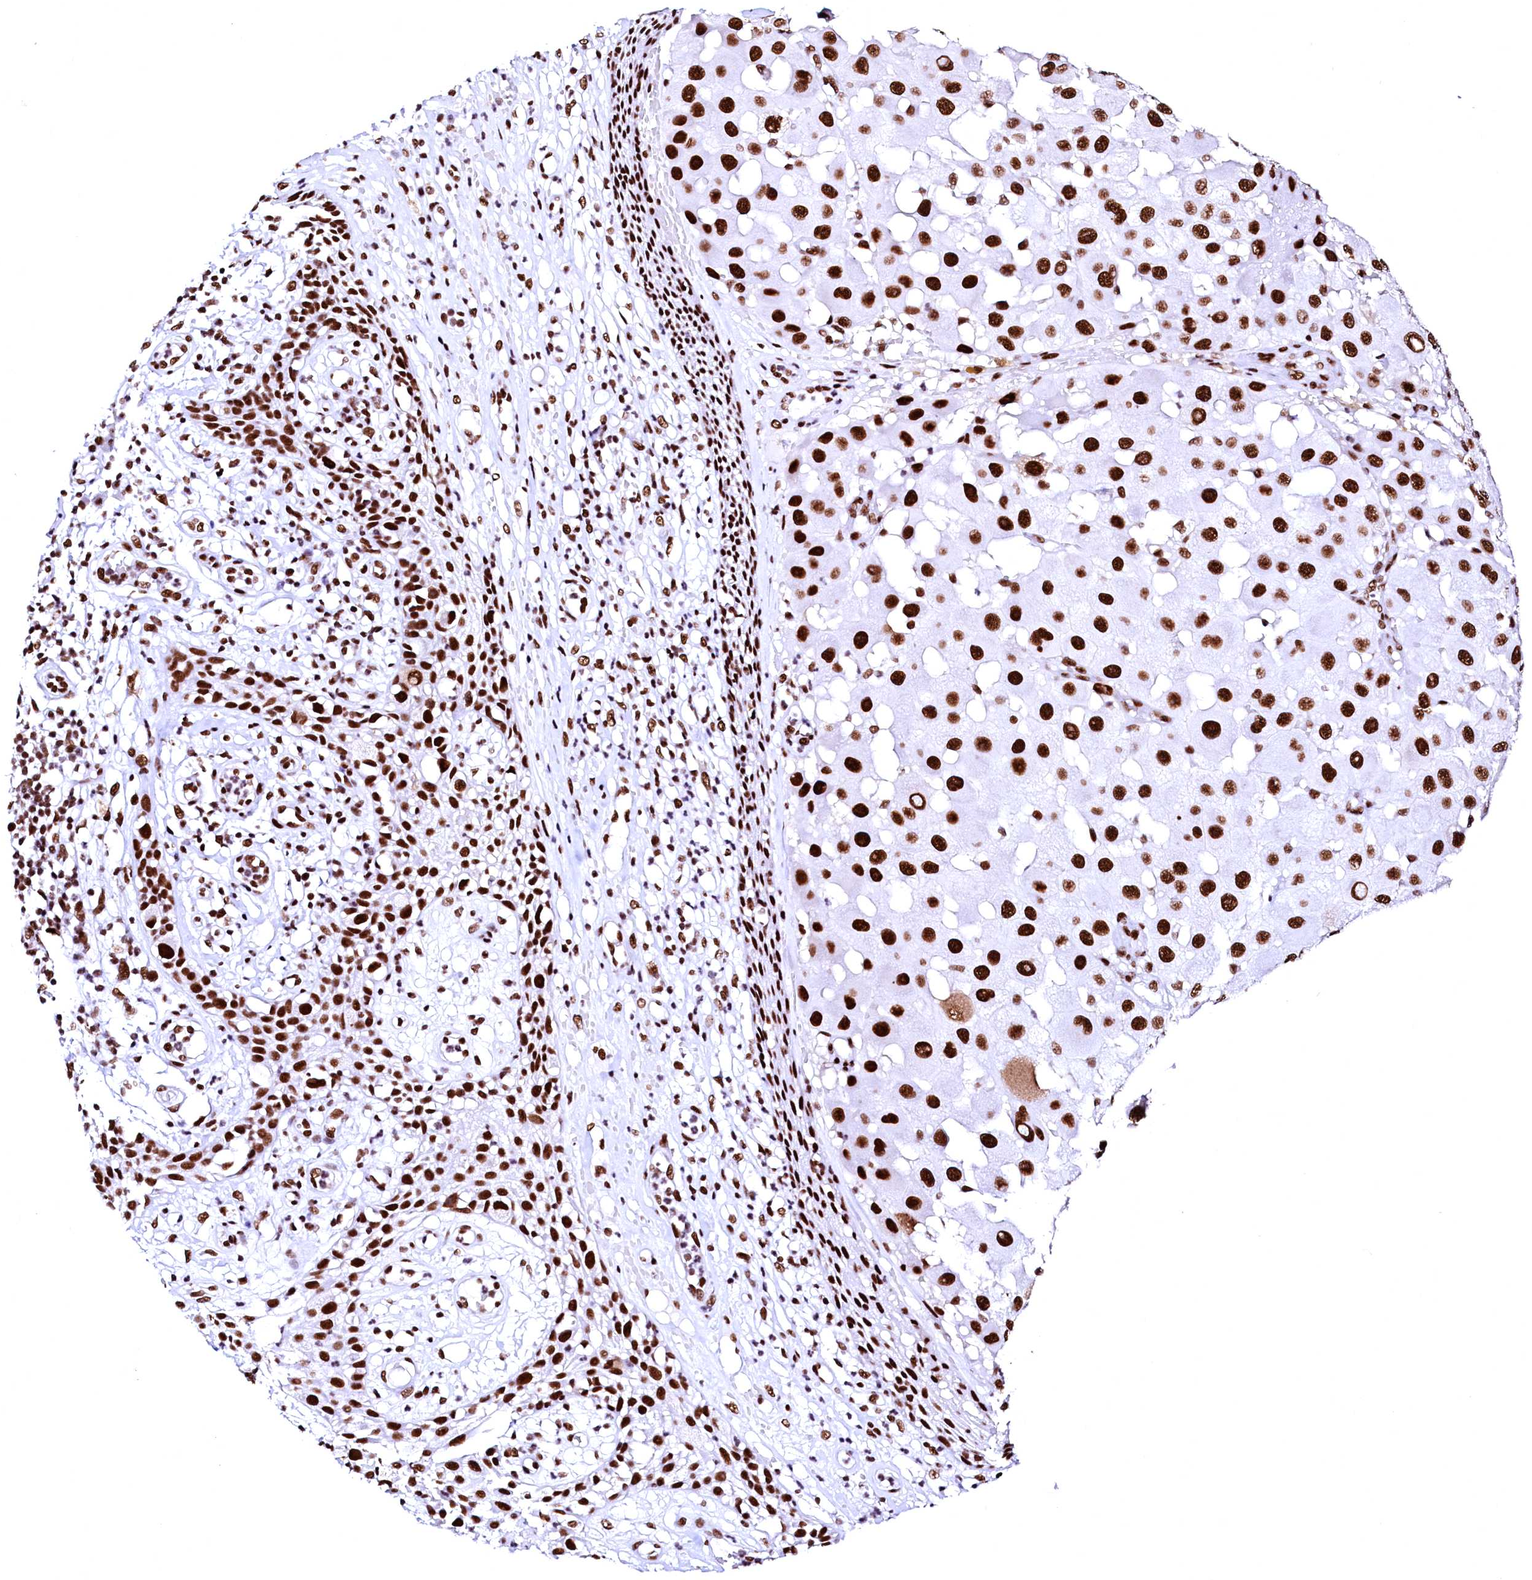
{"staining": {"intensity": "strong", "quantity": ">75%", "location": "nuclear"}, "tissue": "melanoma", "cell_type": "Tumor cells", "image_type": "cancer", "snomed": [{"axis": "morphology", "description": "Malignant melanoma, NOS"}, {"axis": "topography", "description": "Skin"}], "caption": "Malignant melanoma was stained to show a protein in brown. There is high levels of strong nuclear expression in approximately >75% of tumor cells.", "gene": "CPSF6", "patient": {"sex": "female", "age": 81}}